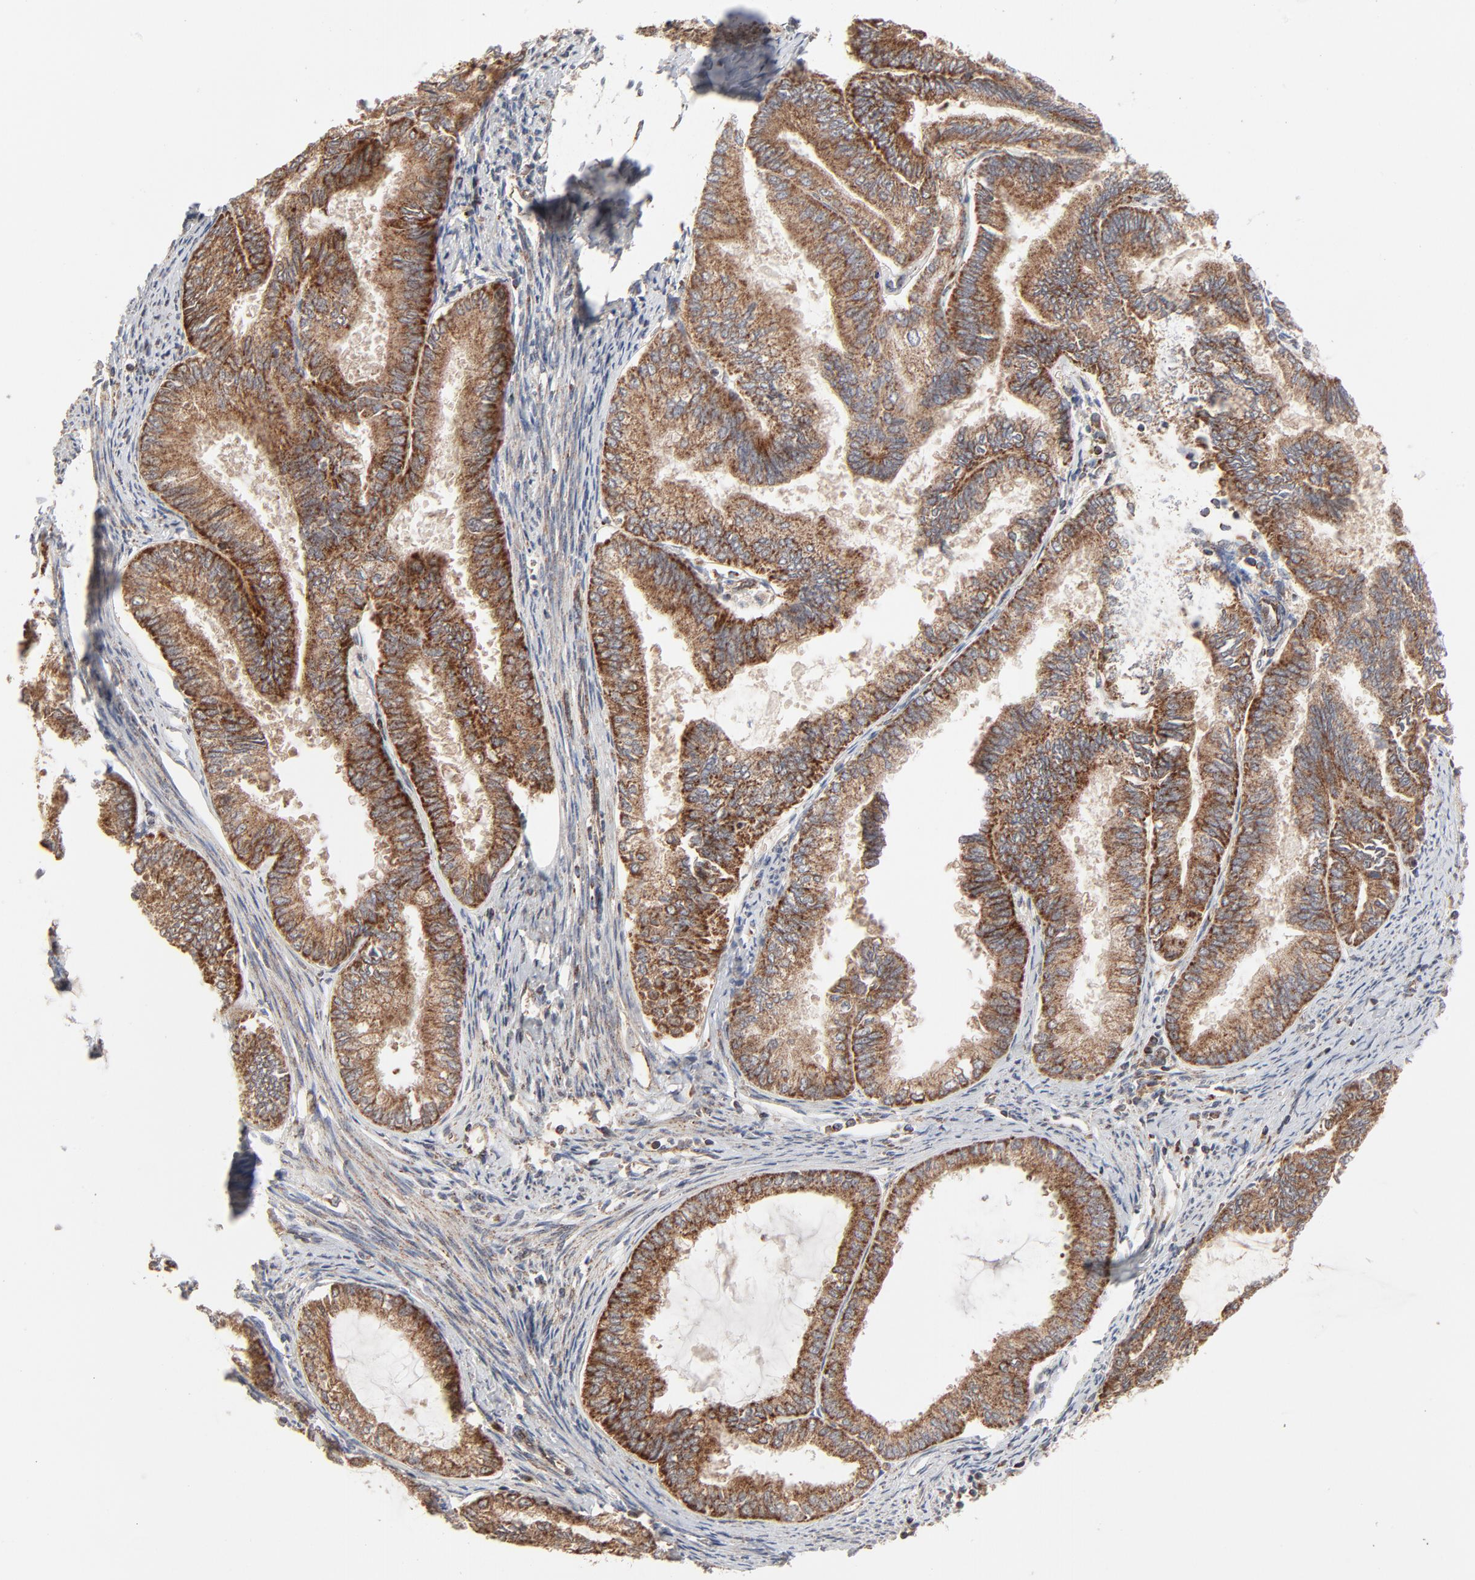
{"staining": {"intensity": "strong", "quantity": ">75%", "location": "cytoplasmic/membranous"}, "tissue": "endometrial cancer", "cell_type": "Tumor cells", "image_type": "cancer", "snomed": [{"axis": "morphology", "description": "Adenocarcinoma, NOS"}, {"axis": "topography", "description": "Endometrium"}], "caption": "This is an image of IHC staining of adenocarcinoma (endometrial), which shows strong expression in the cytoplasmic/membranous of tumor cells.", "gene": "ABLIM3", "patient": {"sex": "female", "age": 86}}